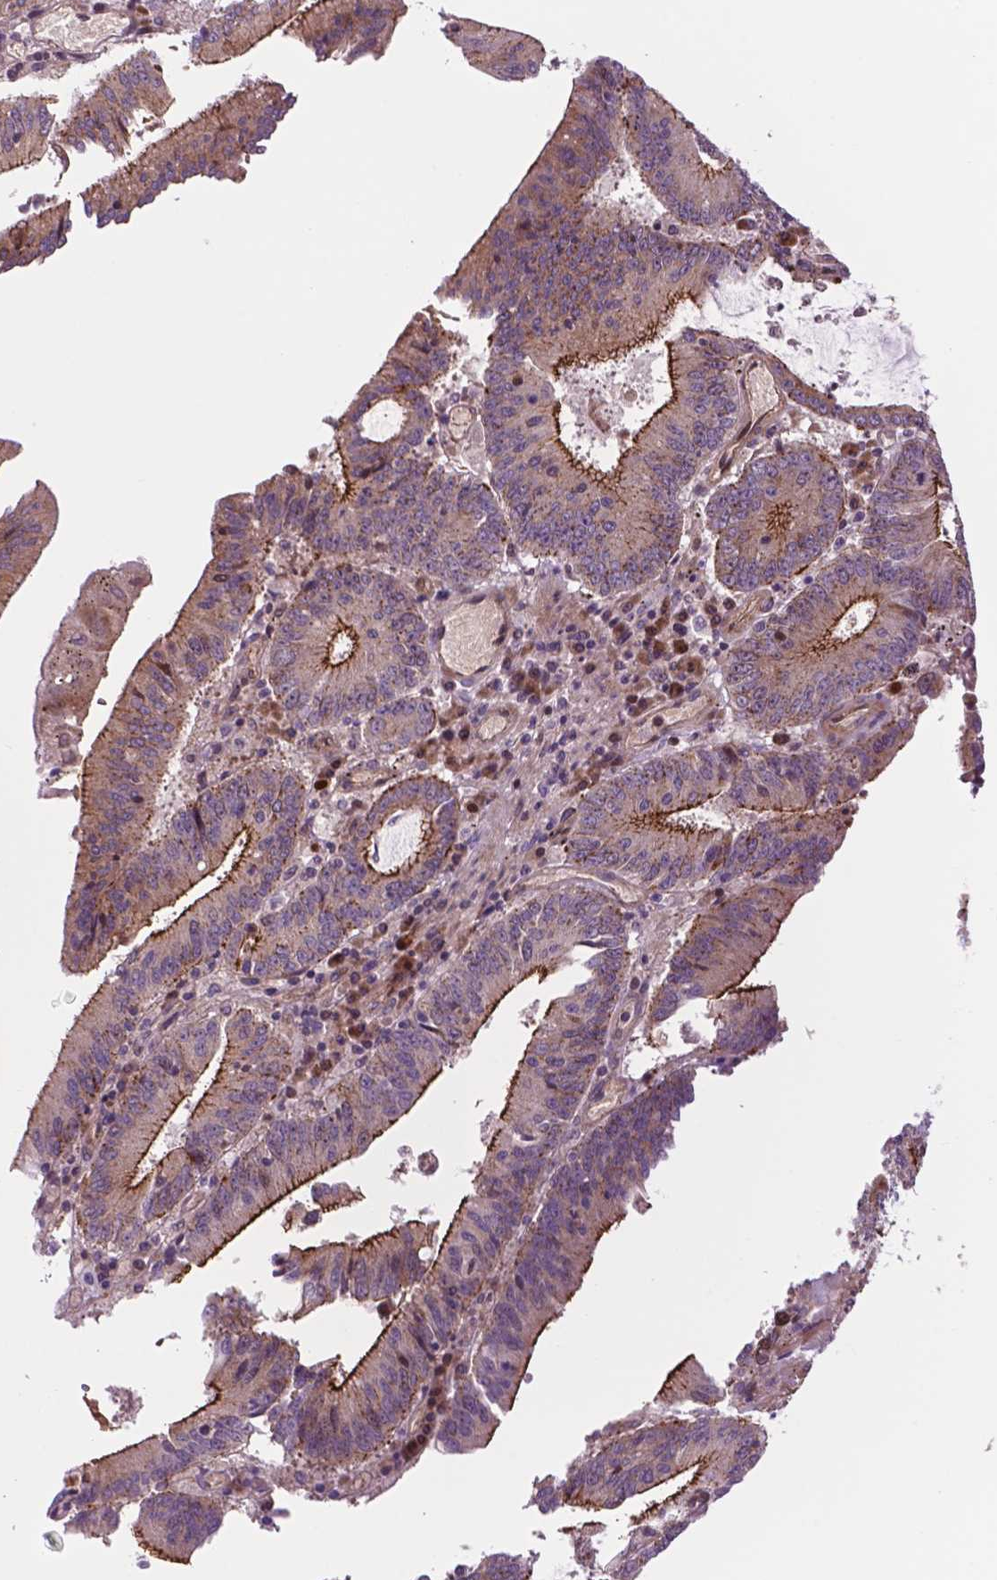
{"staining": {"intensity": "moderate", "quantity": "25%-75%", "location": "cytoplasmic/membranous"}, "tissue": "stomach cancer", "cell_type": "Tumor cells", "image_type": "cancer", "snomed": [{"axis": "morphology", "description": "Adenocarcinoma, NOS"}, {"axis": "topography", "description": "Stomach, upper"}], "caption": "Protein staining by IHC displays moderate cytoplasmic/membranous positivity in about 25%-75% of tumor cells in stomach adenocarcinoma.", "gene": "RND3", "patient": {"sex": "male", "age": 68}}